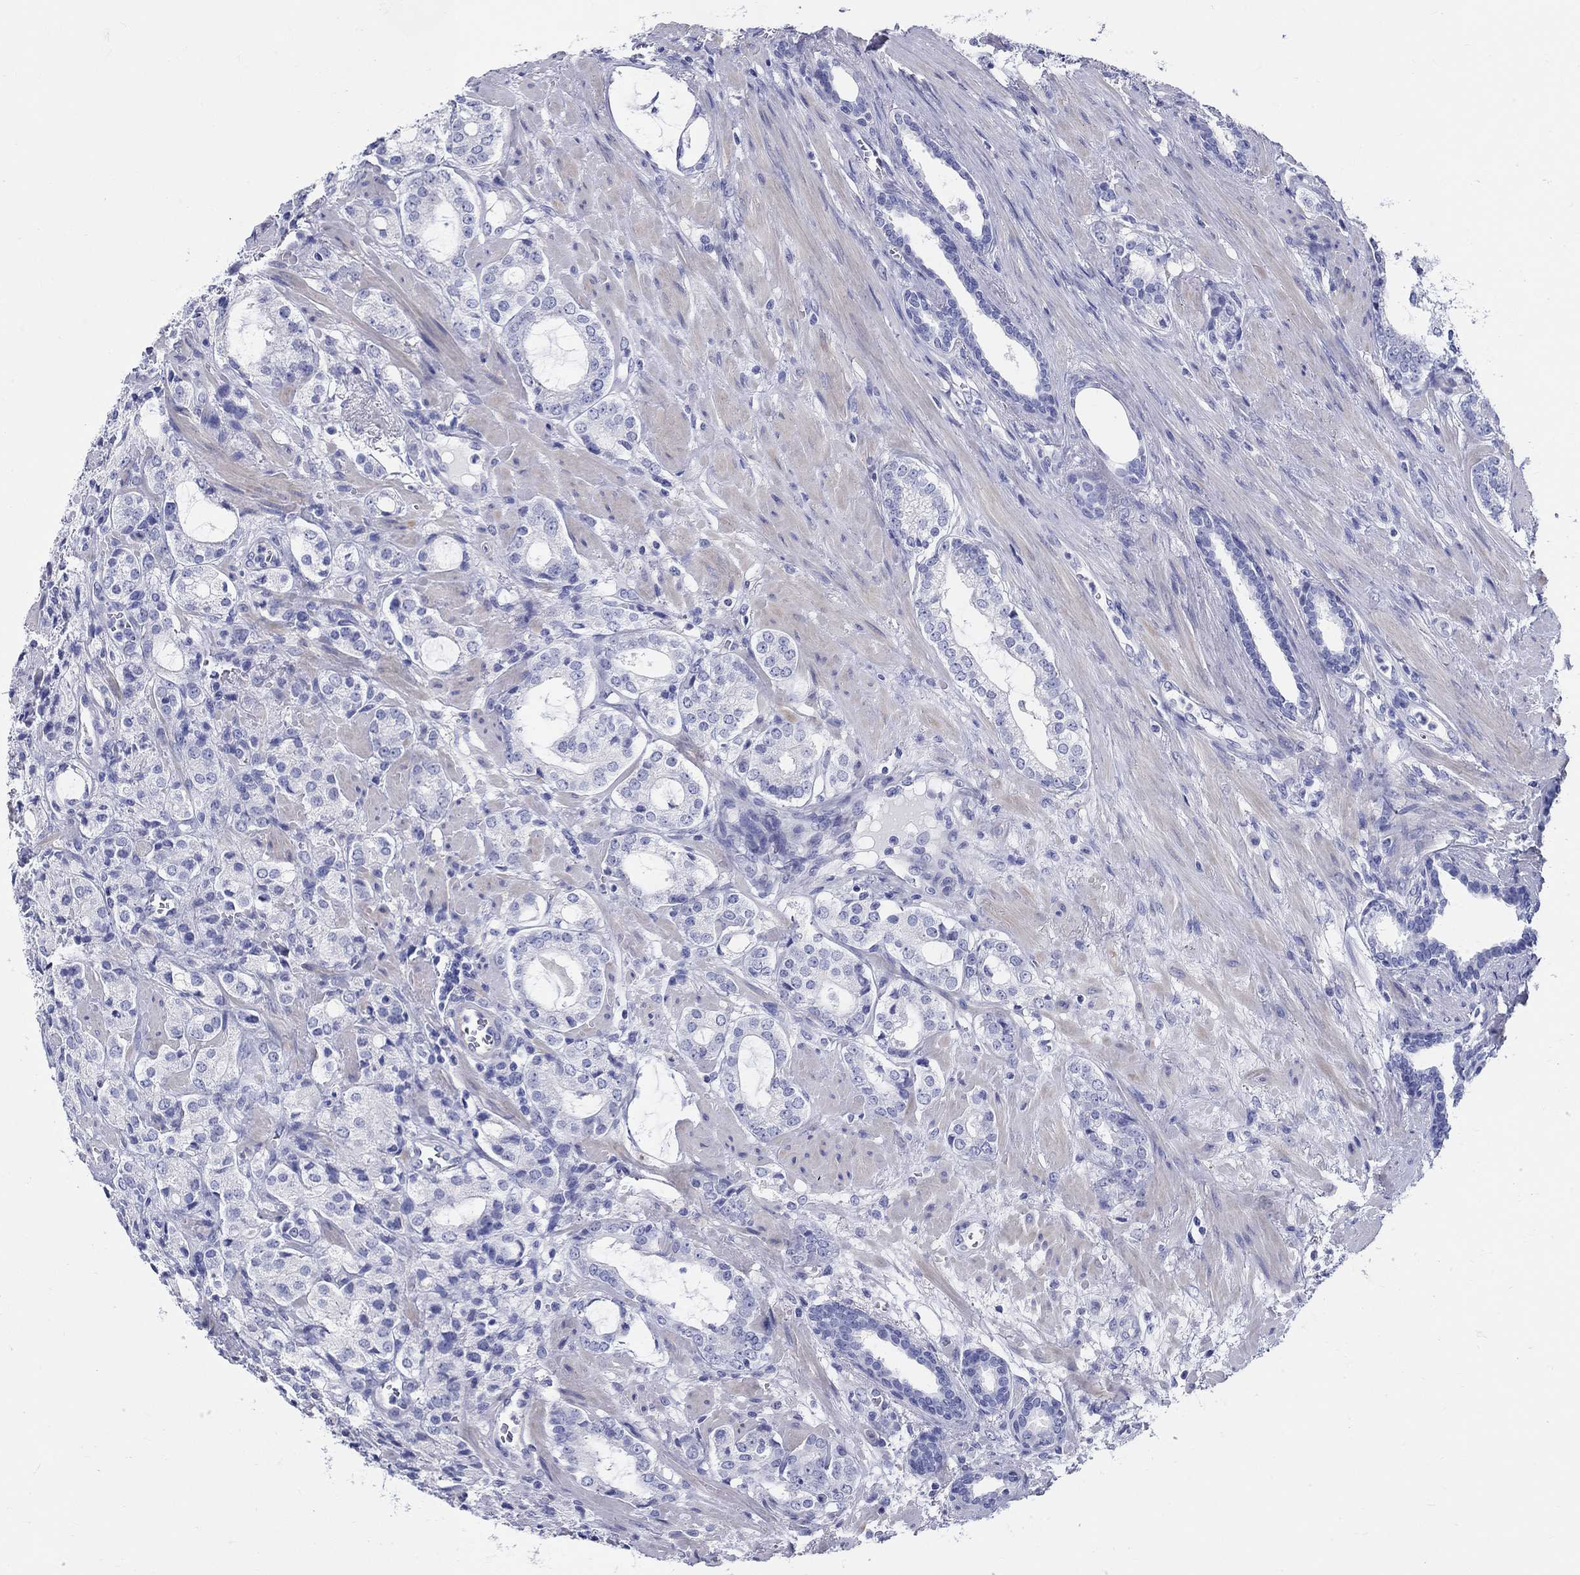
{"staining": {"intensity": "negative", "quantity": "none", "location": "none"}, "tissue": "prostate cancer", "cell_type": "Tumor cells", "image_type": "cancer", "snomed": [{"axis": "morphology", "description": "Adenocarcinoma, NOS"}, {"axis": "topography", "description": "Prostate"}], "caption": "Tumor cells show no significant positivity in prostate cancer (adenocarcinoma).", "gene": "CRYGS", "patient": {"sex": "male", "age": 66}}